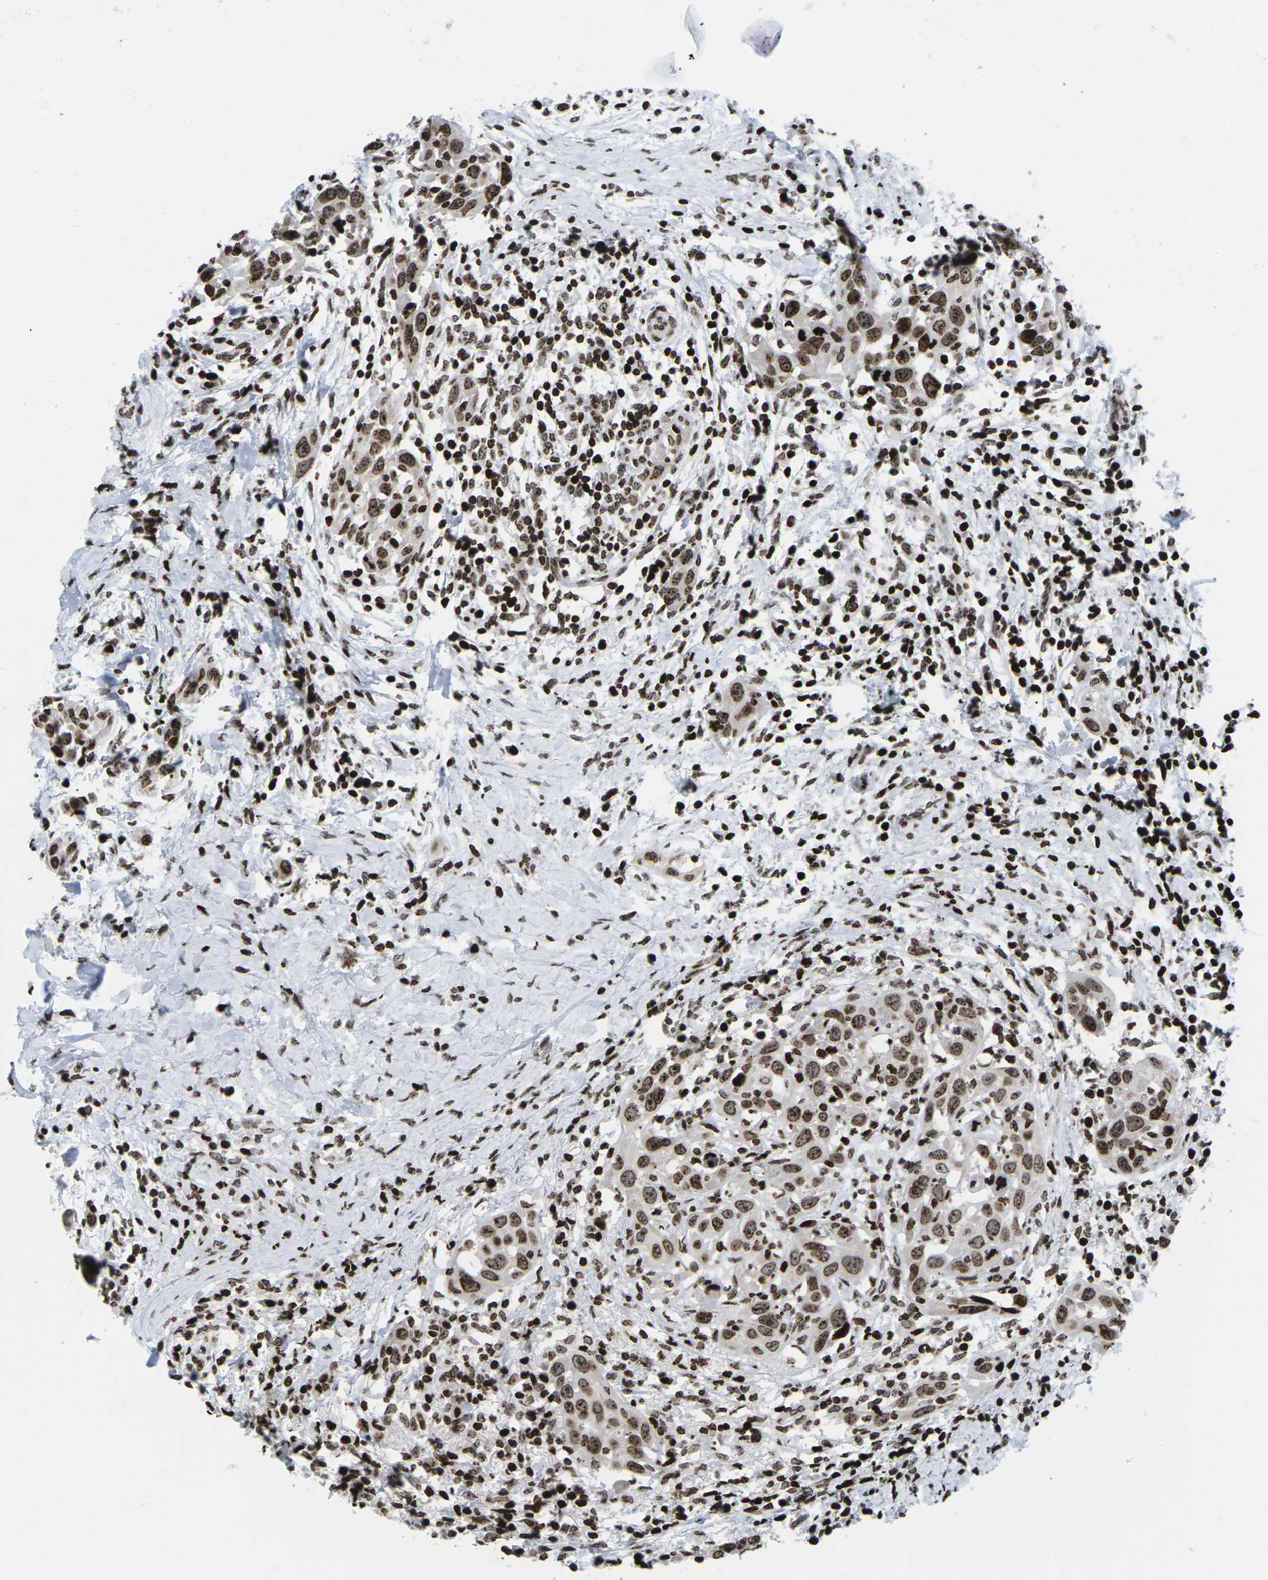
{"staining": {"intensity": "strong", "quantity": ">75%", "location": "cytoplasmic/membranous,nuclear"}, "tissue": "head and neck cancer", "cell_type": "Tumor cells", "image_type": "cancer", "snomed": [{"axis": "morphology", "description": "Squamous cell carcinoma, NOS"}, {"axis": "topography", "description": "Oral tissue"}, {"axis": "topography", "description": "Head-Neck"}], "caption": "Immunohistochemical staining of human head and neck squamous cell carcinoma displays strong cytoplasmic/membranous and nuclear protein expression in approximately >75% of tumor cells.", "gene": "H1-4", "patient": {"sex": "female", "age": 50}}